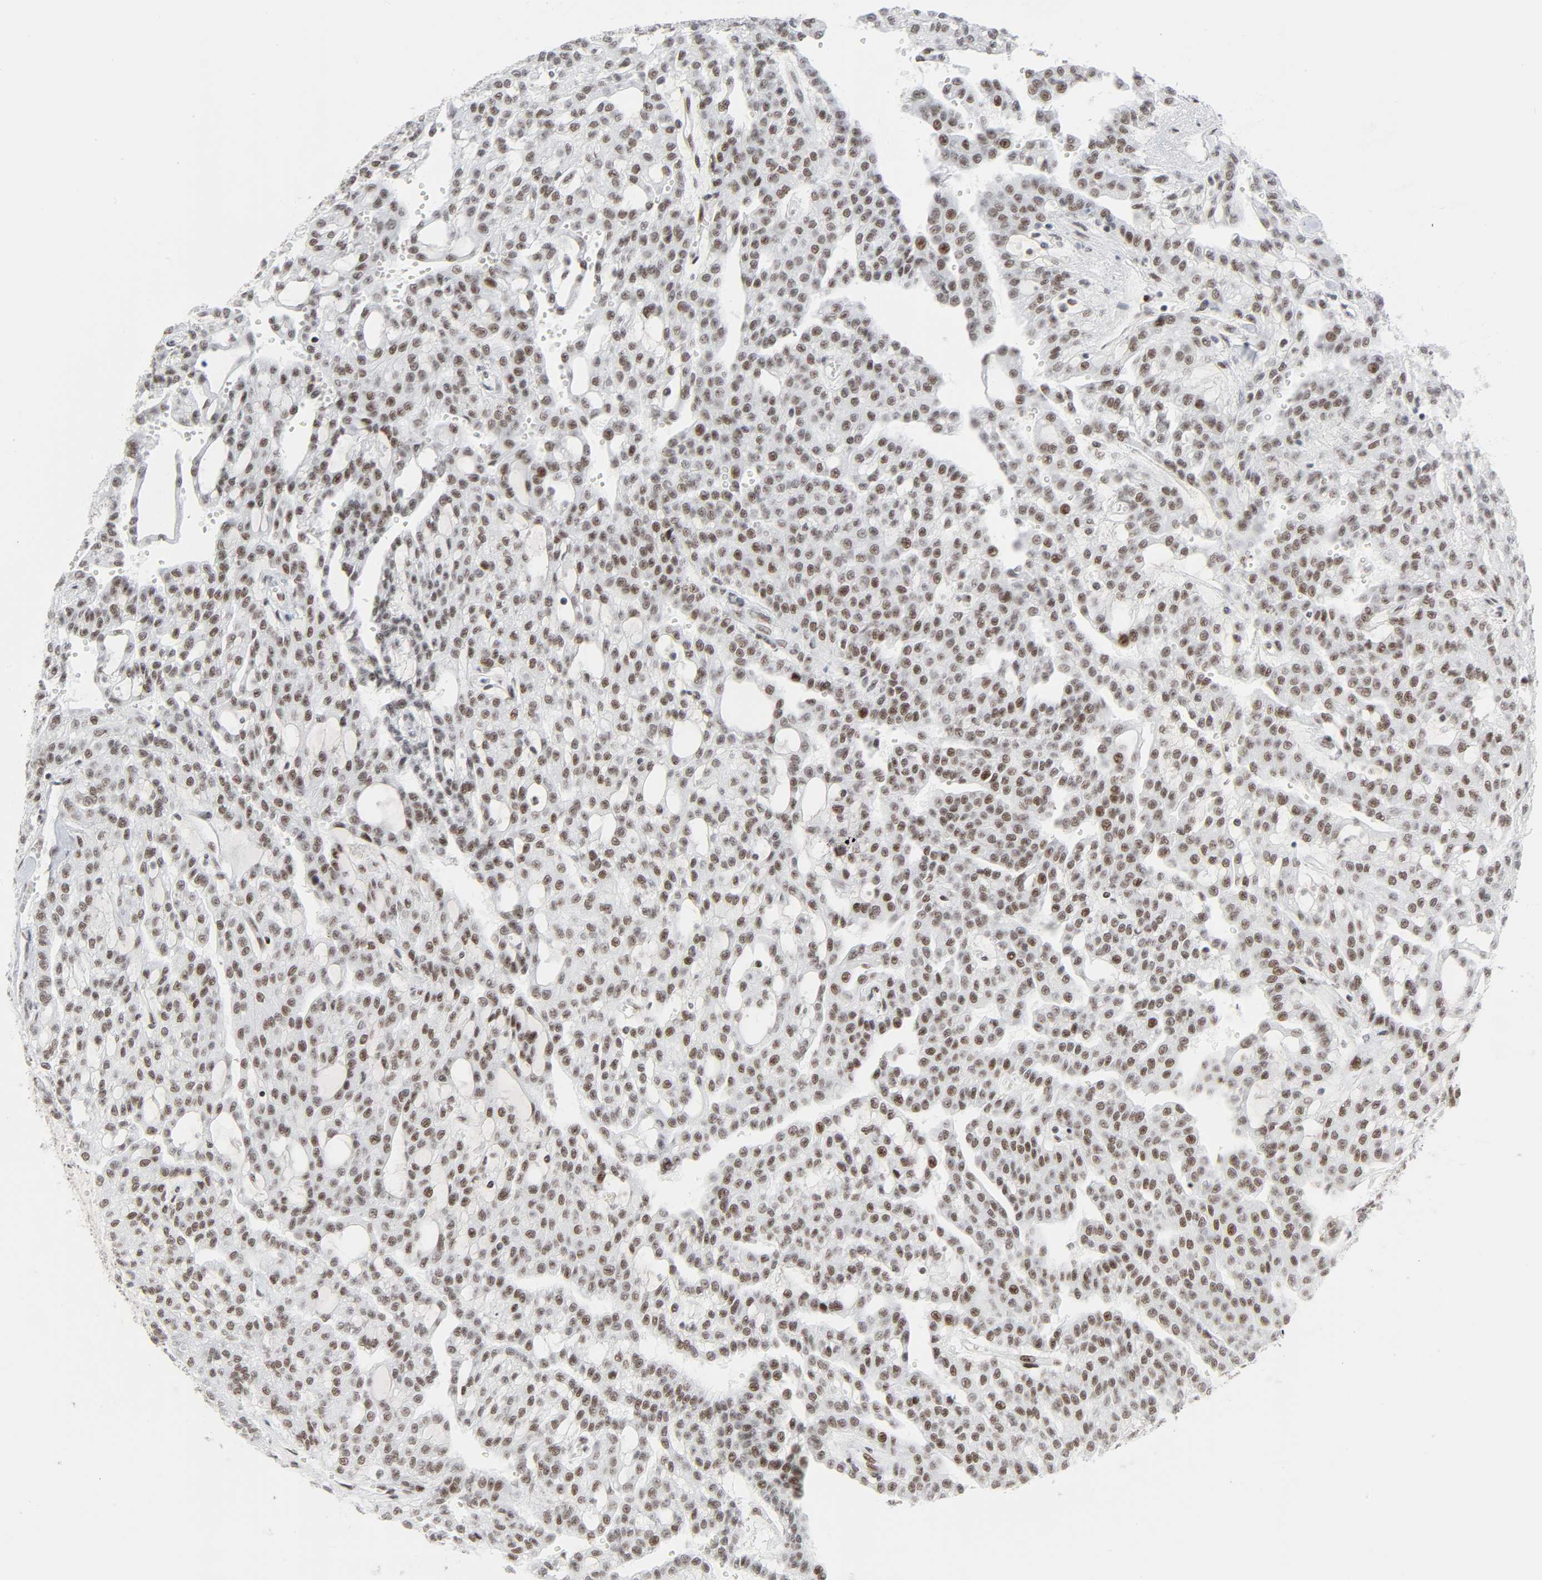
{"staining": {"intensity": "moderate", "quantity": ">75%", "location": "nuclear"}, "tissue": "renal cancer", "cell_type": "Tumor cells", "image_type": "cancer", "snomed": [{"axis": "morphology", "description": "Adenocarcinoma, NOS"}, {"axis": "topography", "description": "Kidney"}], "caption": "Protein expression analysis of adenocarcinoma (renal) shows moderate nuclear positivity in about >75% of tumor cells.", "gene": "HSF1", "patient": {"sex": "male", "age": 63}}